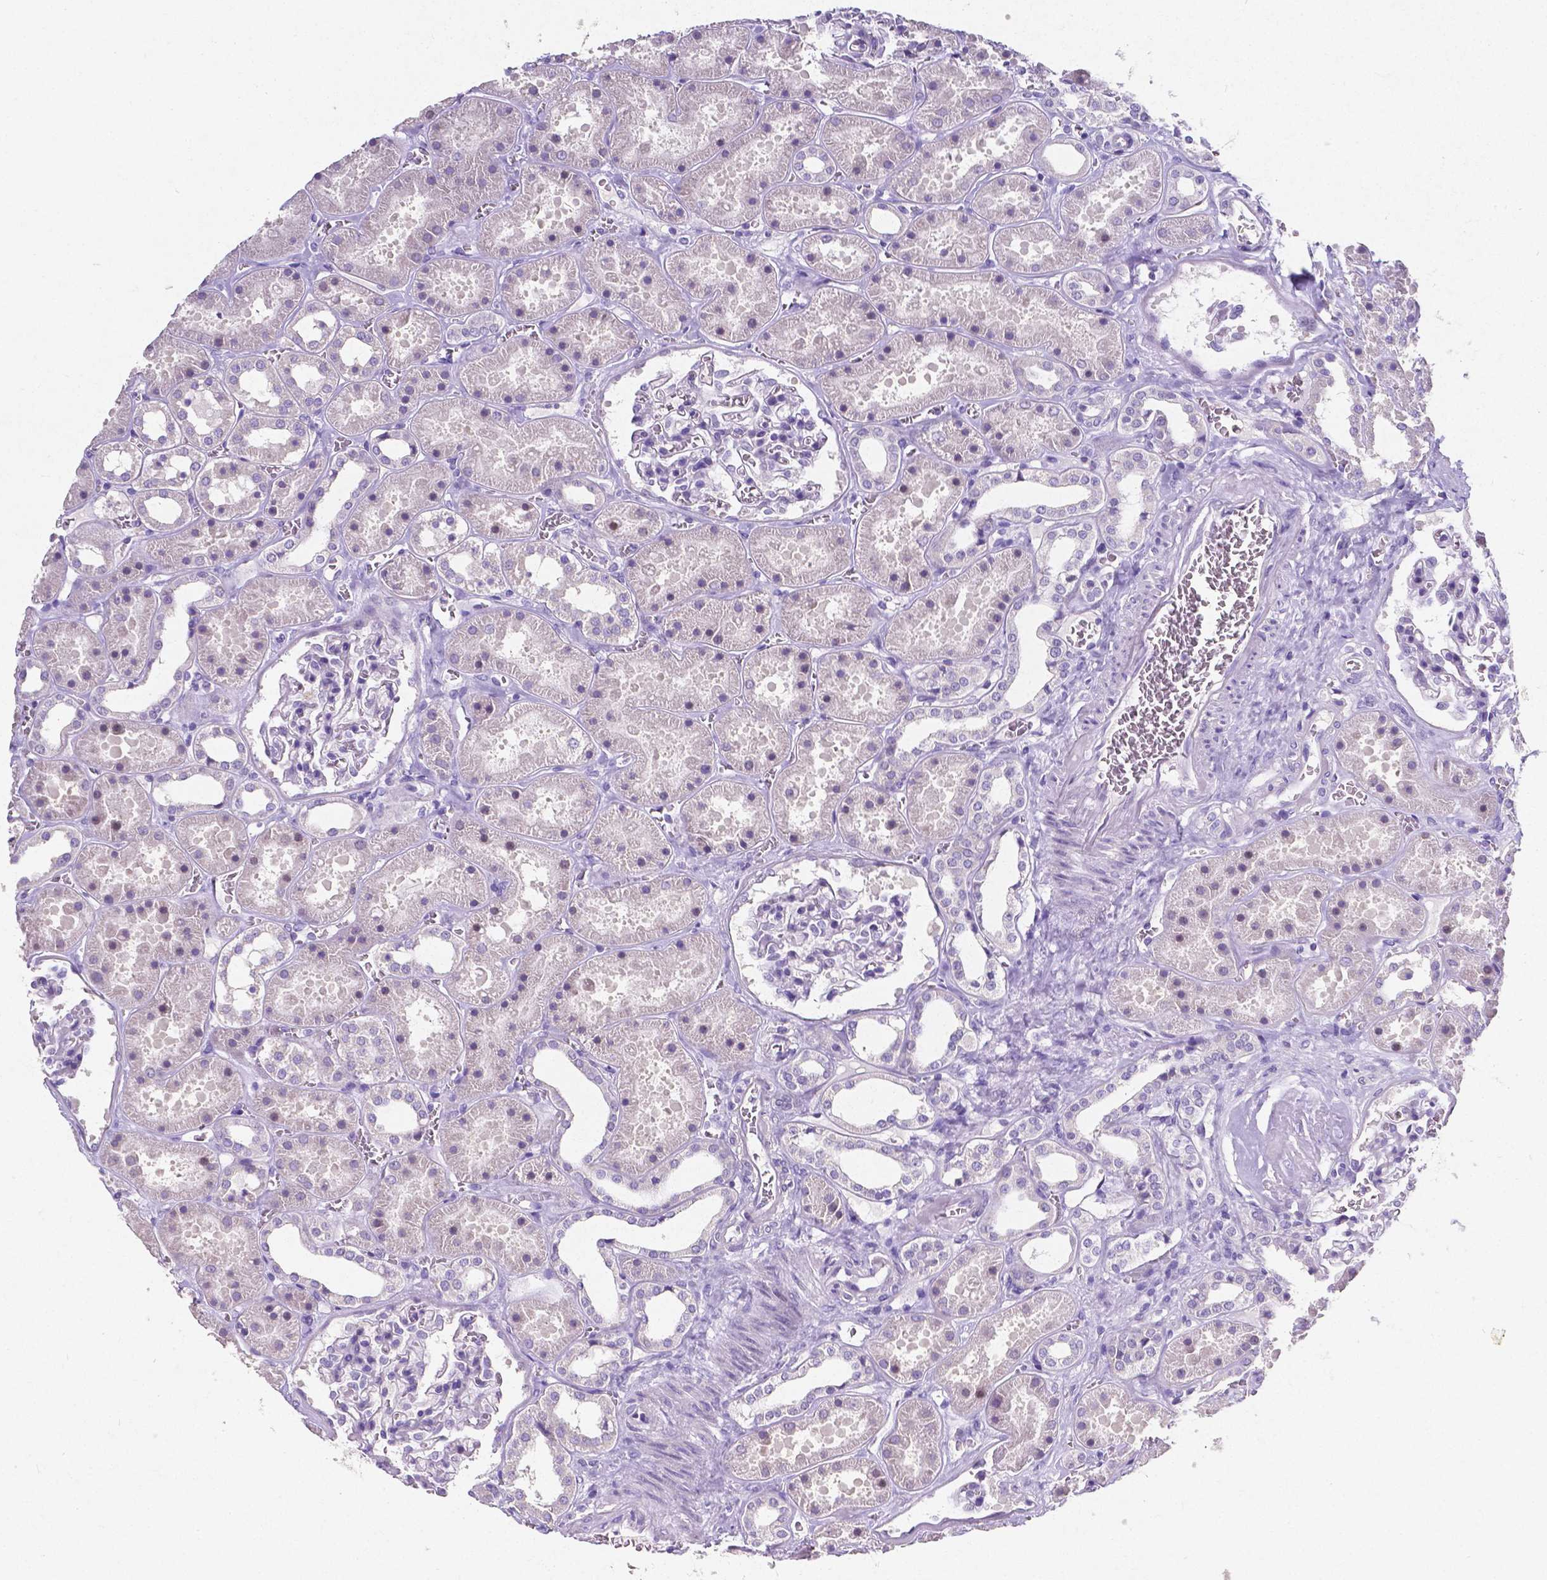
{"staining": {"intensity": "negative", "quantity": "none", "location": "none"}, "tissue": "kidney", "cell_type": "Cells in glomeruli", "image_type": "normal", "snomed": [{"axis": "morphology", "description": "Normal tissue, NOS"}, {"axis": "topography", "description": "Kidney"}], "caption": "A high-resolution micrograph shows immunohistochemistry (IHC) staining of benign kidney, which exhibits no significant expression in cells in glomeruli. Nuclei are stained in blue.", "gene": "SATB2", "patient": {"sex": "female", "age": 41}}